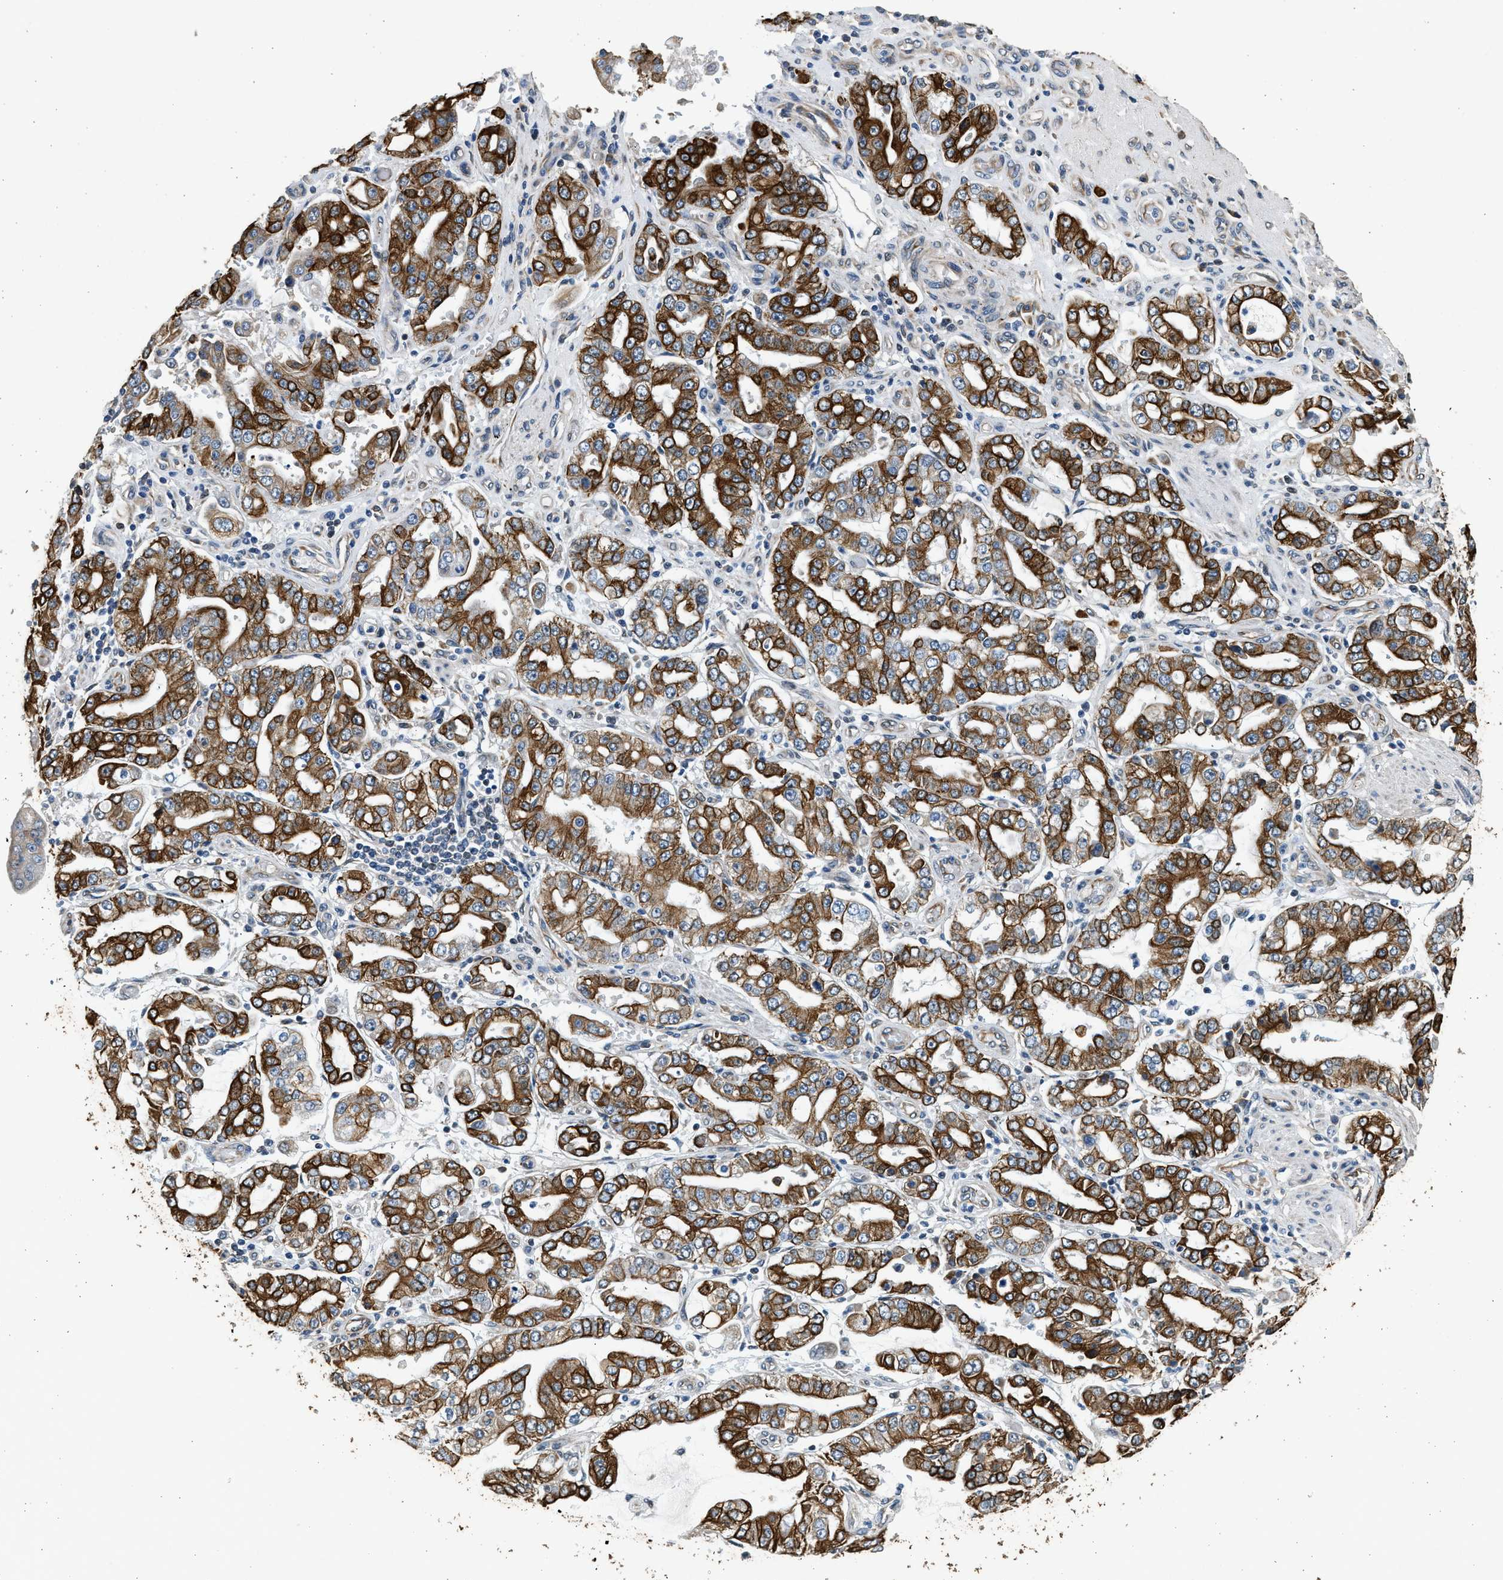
{"staining": {"intensity": "strong", "quantity": ">75%", "location": "cytoplasmic/membranous"}, "tissue": "stomach cancer", "cell_type": "Tumor cells", "image_type": "cancer", "snomed": [{"axis": "morphology", "description": "Adenocarcinoma, NOS"}, {"axis": "topography", "description": "Stomach"}], "caption": "DAB (3,3'-diaminobenzidine) immunohistochemical staining of human stomach cancer displays strong cytoplasmic/membranous protein staining in about >75% of tumor cells.", "gene": "PCLO", "patient": {"sex": "male", "age": 76}}